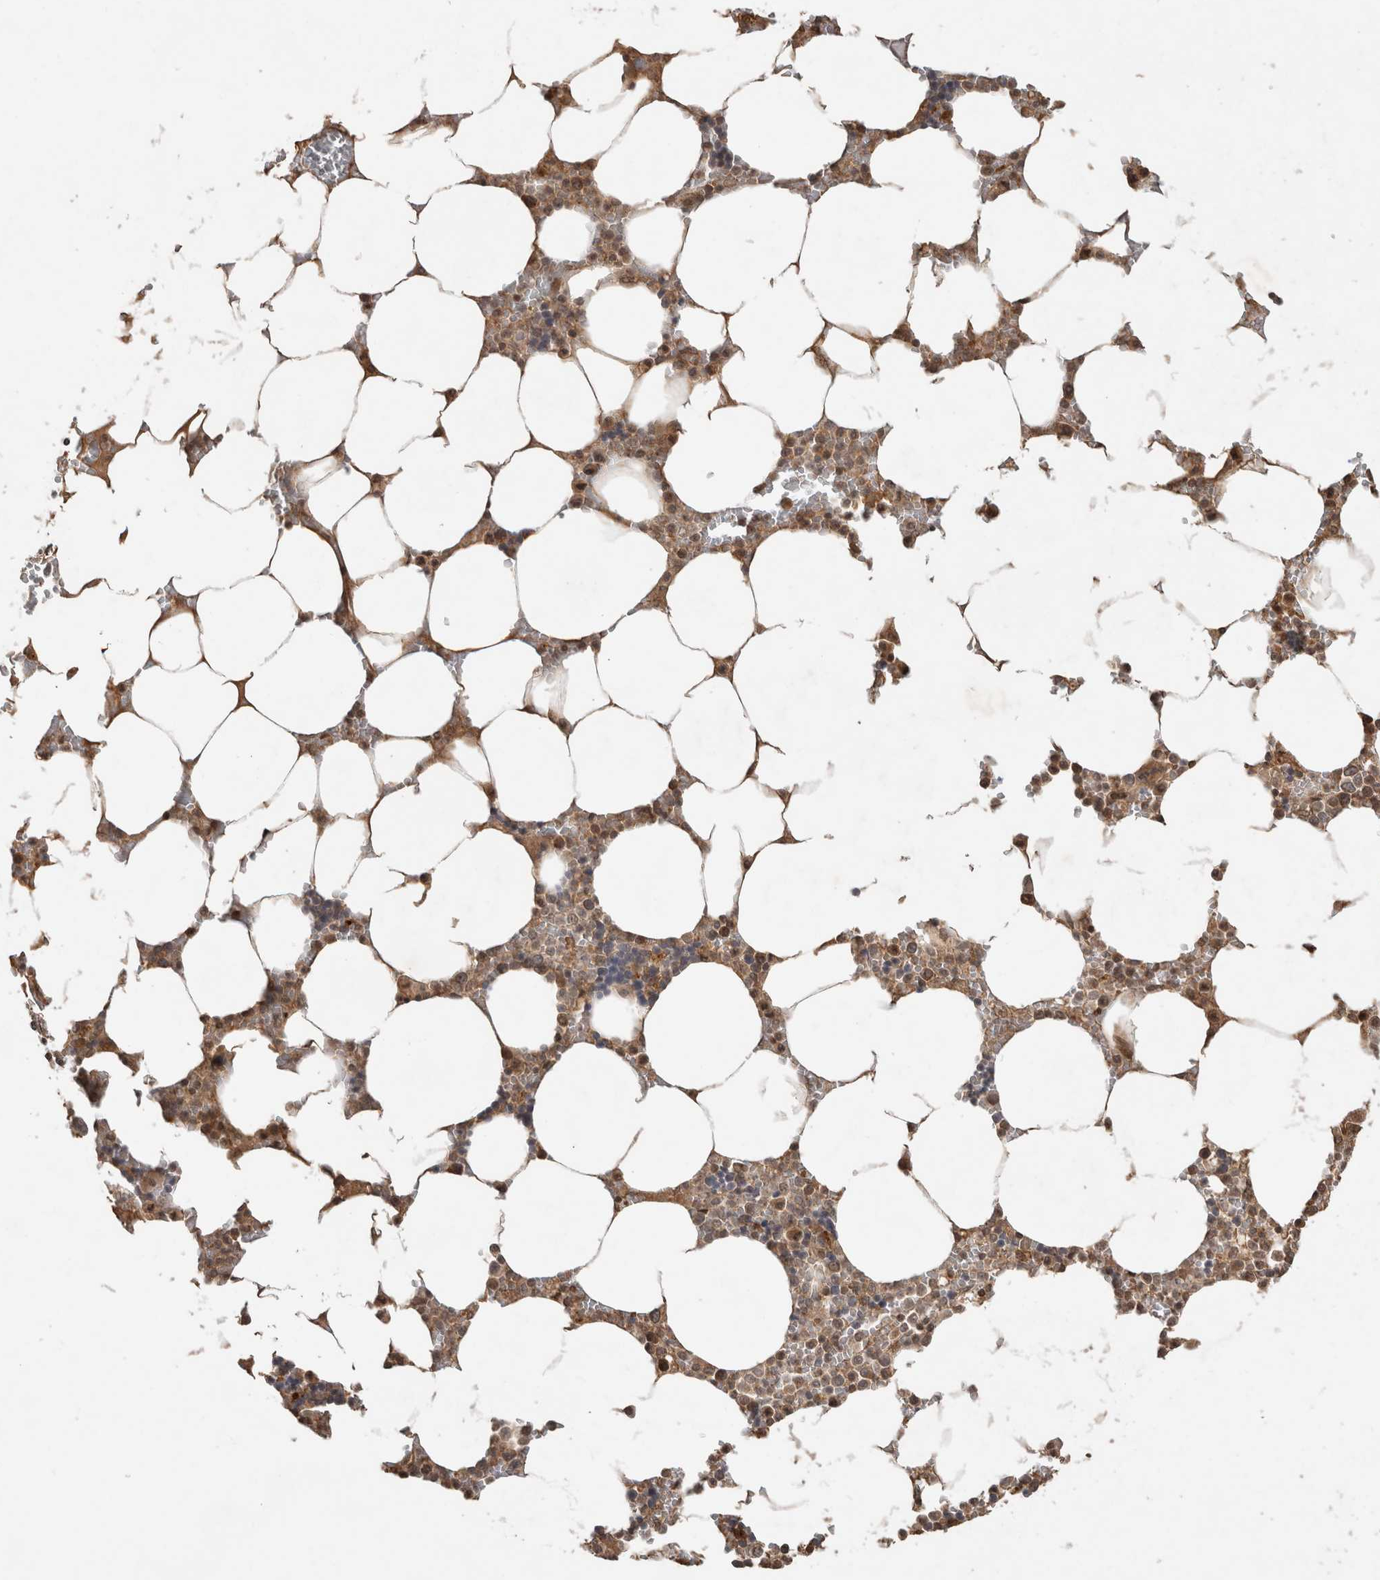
{"staining": {"intensity": "moderate", "quantity": "25%-75%", "location": "cytoplasmic/membranous"}, "tissue": "bone marrow", "cell_type": "Hematopoietic cells", "image_type": "normal", "snomed": [{"axis": "morphology", "description": "Normal tissue, NOS"}, {"axis": "topography", "description": "Bone marrow"}], "caption": "Moderate cytoplasmic/membranous staining for a protein is present in about 25%-75% of hematopoietic cells of normal bone marrow using immunohistochemistry (IHC).", "gene": "PITPNC1", "patient": {"sex": "male", "age": 70}}